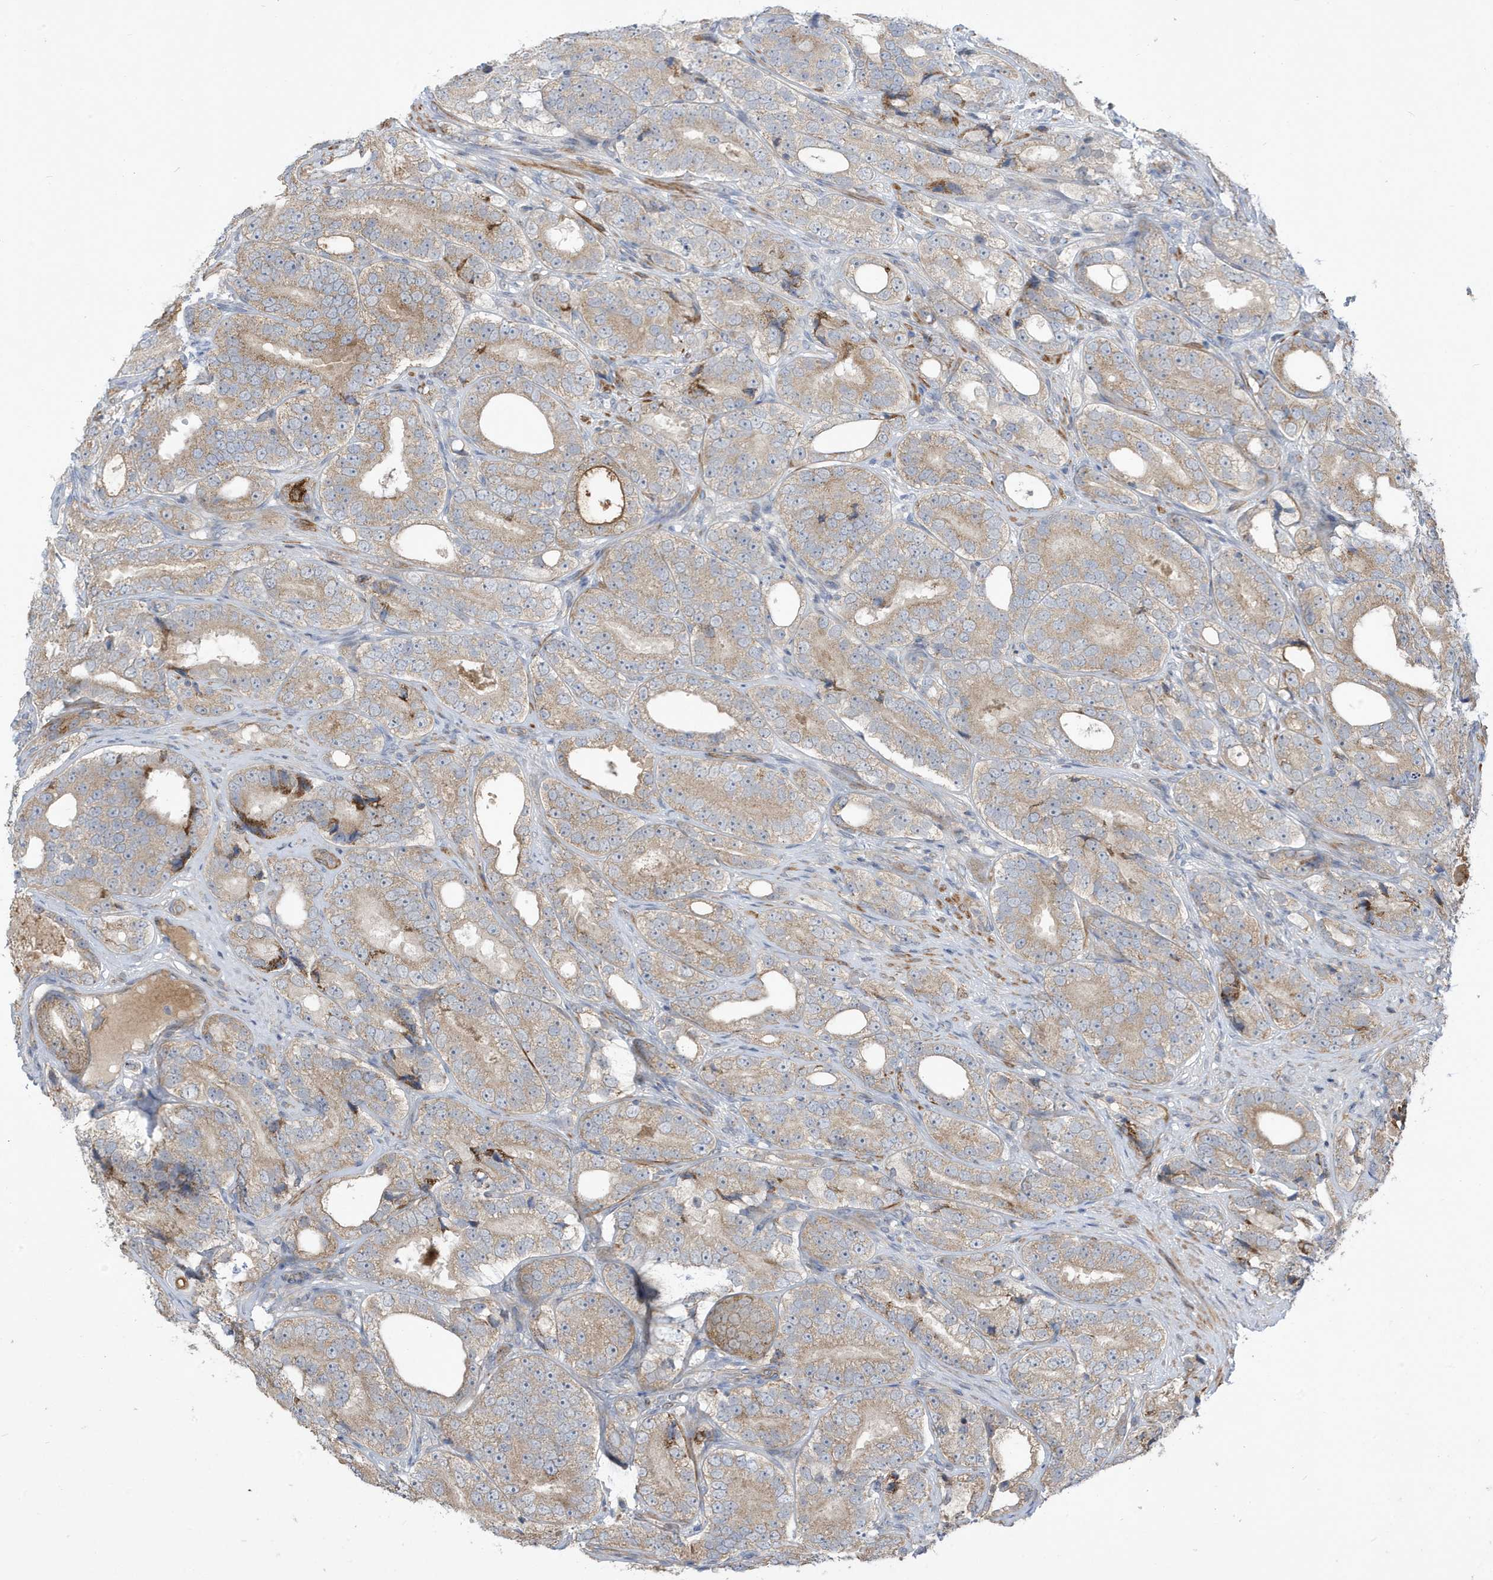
{"staining": {"intensity": "moderate", "quantity": ">75%", "location": "cytoplasmic/membranous"}, "tissue": "prostate cancer", "cell_type": "Tumor cells", "image_type": "cancer", "snomed": [{"axis": "morphology", "description": "Adenocarcinoma, High grade"}, {"axis": "topography", "description": "Prostate"}], "caption": "Protein staining shows moderate cytoplasmic/membranous positivity in about >75% of tumor cells in prostate cancer (adenocarcinoma (high-grade)). Using DAB (brown) and hematoxylin (blue) stains, captured at high magnification using brightfield microscopy.", "gene": "ATP13A5", "patient": {"sex": "male", "age": 56}}